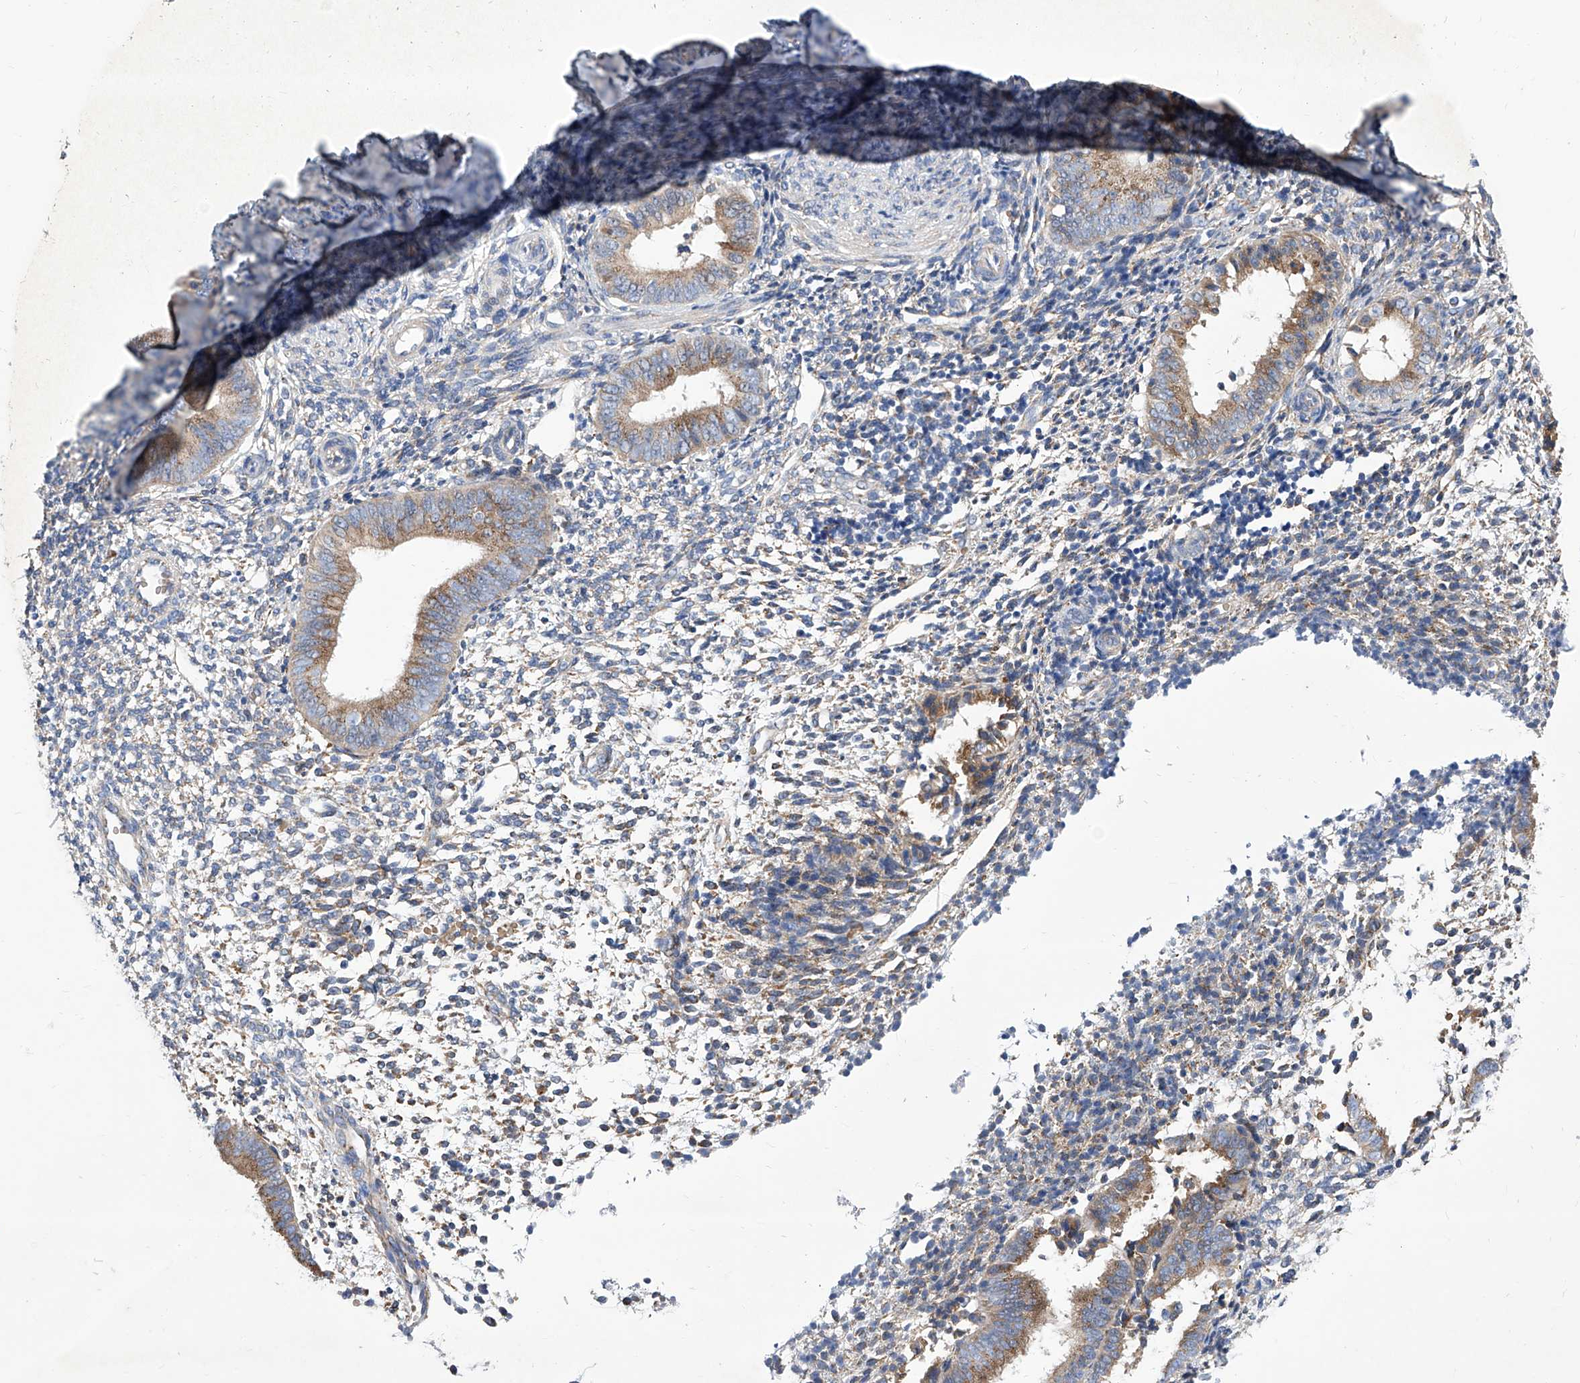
{"staining": {"intensity": "negative", "quantity": "none", "location": "none"}, "tissue": "endometrium", "cell_type": "Cells in endometrial stroma", "image_type": "normal", "snomed": [{"axis": "morphology", "description": "Normal tissue, NOS"}, {"axis": "topography", "description": "Uterus"}, {"axis": "topography", "description": "Endometrium"}], "caption": "Cells in endometrial stroma show no significant positivity in benign endometrium. Brightfield microscopy of IHC stained with DAB (brown) and hematoxylin (blue), captured at high magnification.", "gene": "TJAP1", "patient": {"sex": "female", "age": 48}}